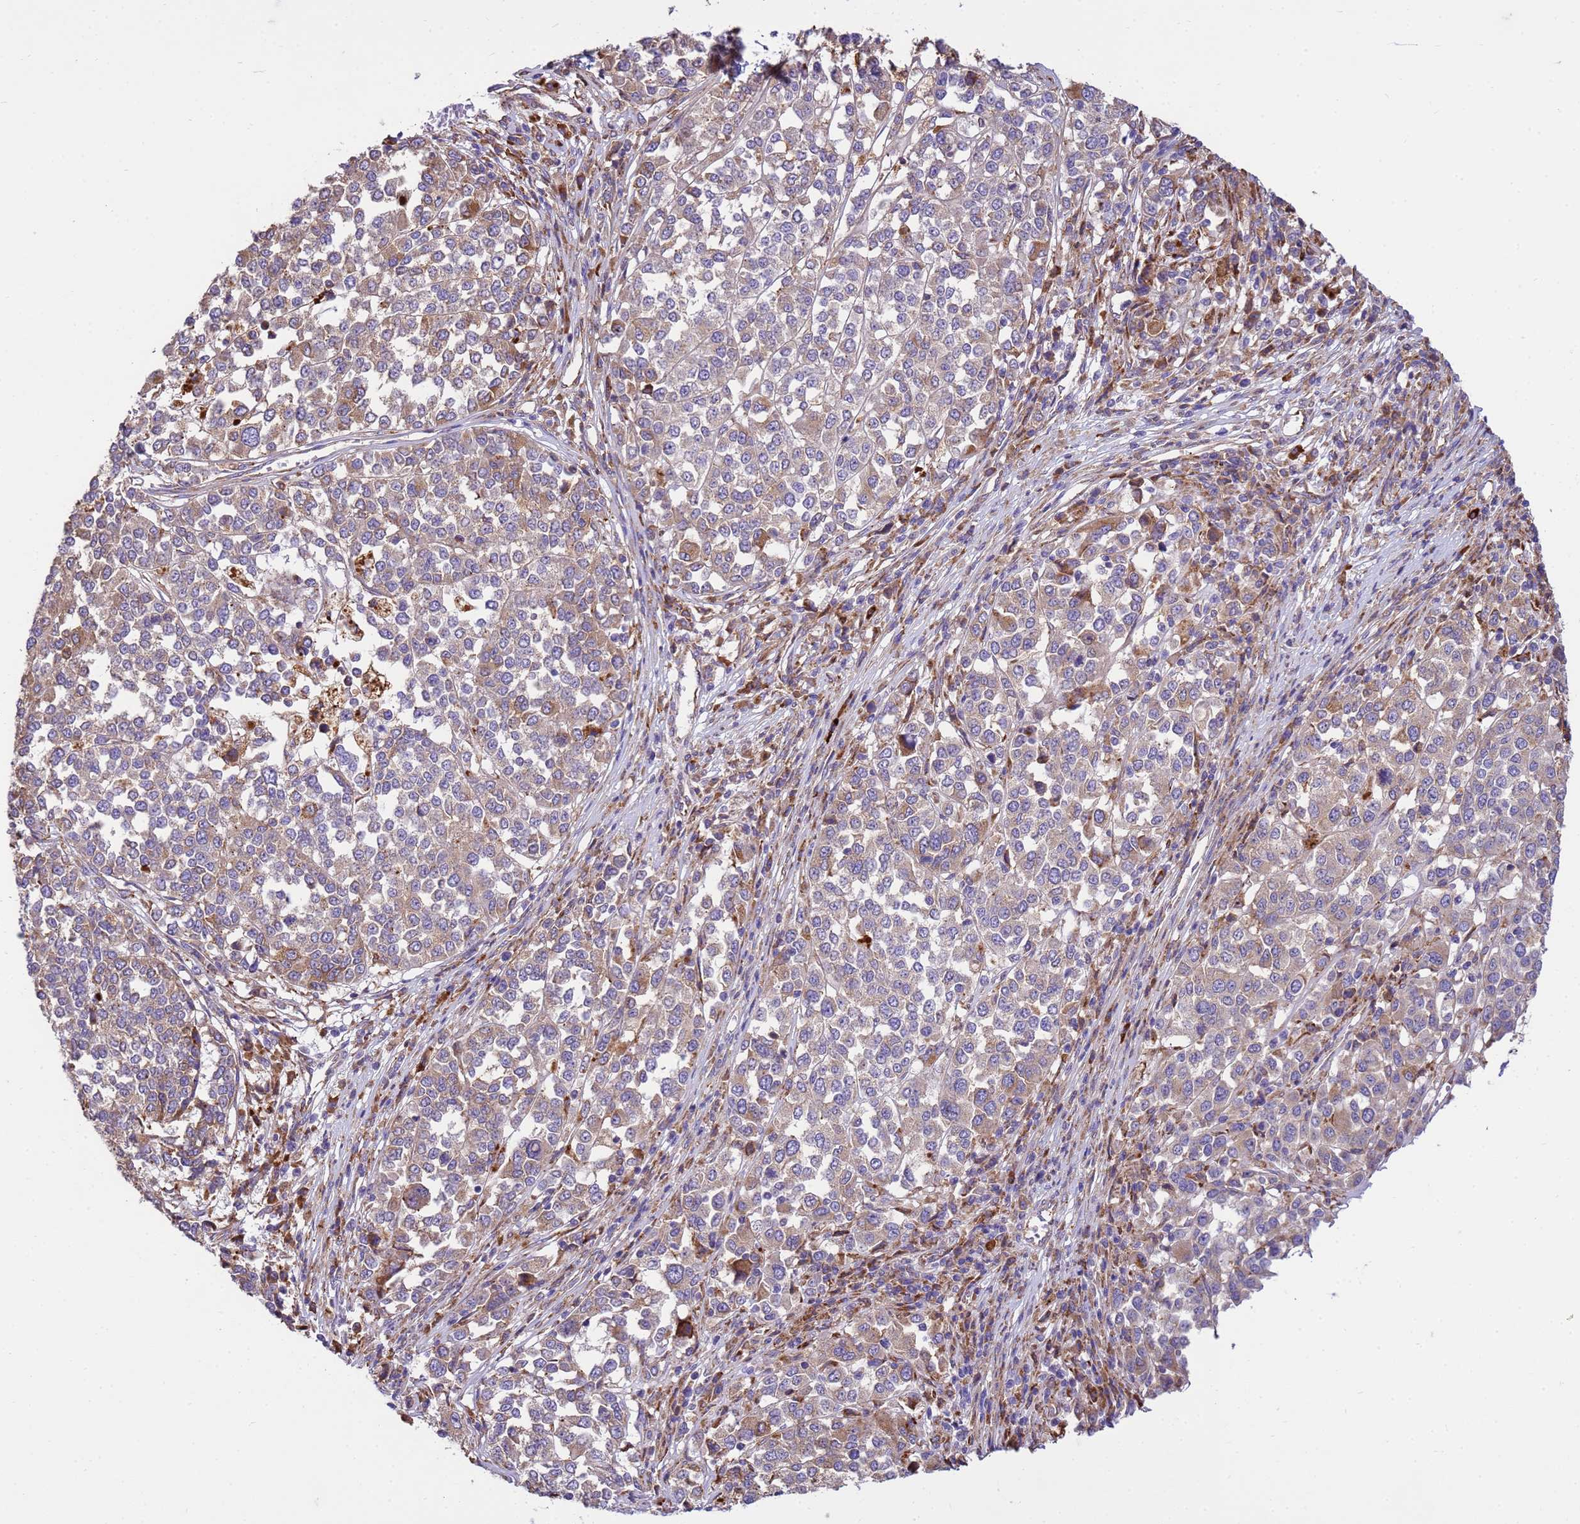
{"staining": {"intensity": "weak", "quantity": "25%-75%", "location": "cytoplasmic/membranous"}, "tissue": "melanoma", "cell_type": "Tumor cells", "image_type": "cancer", "snomed": [{"axis": "morphology", "description": "Malignant melanoma, Metastatic site"}, {"axis": "topography", "description": "Lymph node"}], "caption": "Protein expression analysis of human melanoma reveals weak cytoplasmic/membranous staining in about 25%-75% of tumor cells. Immunohistochemistry (ihc) stains the protein in brown and the nuclei are stained blue.", "gene": "THAP5", "patient": {"sex": "male", "age": 44}}